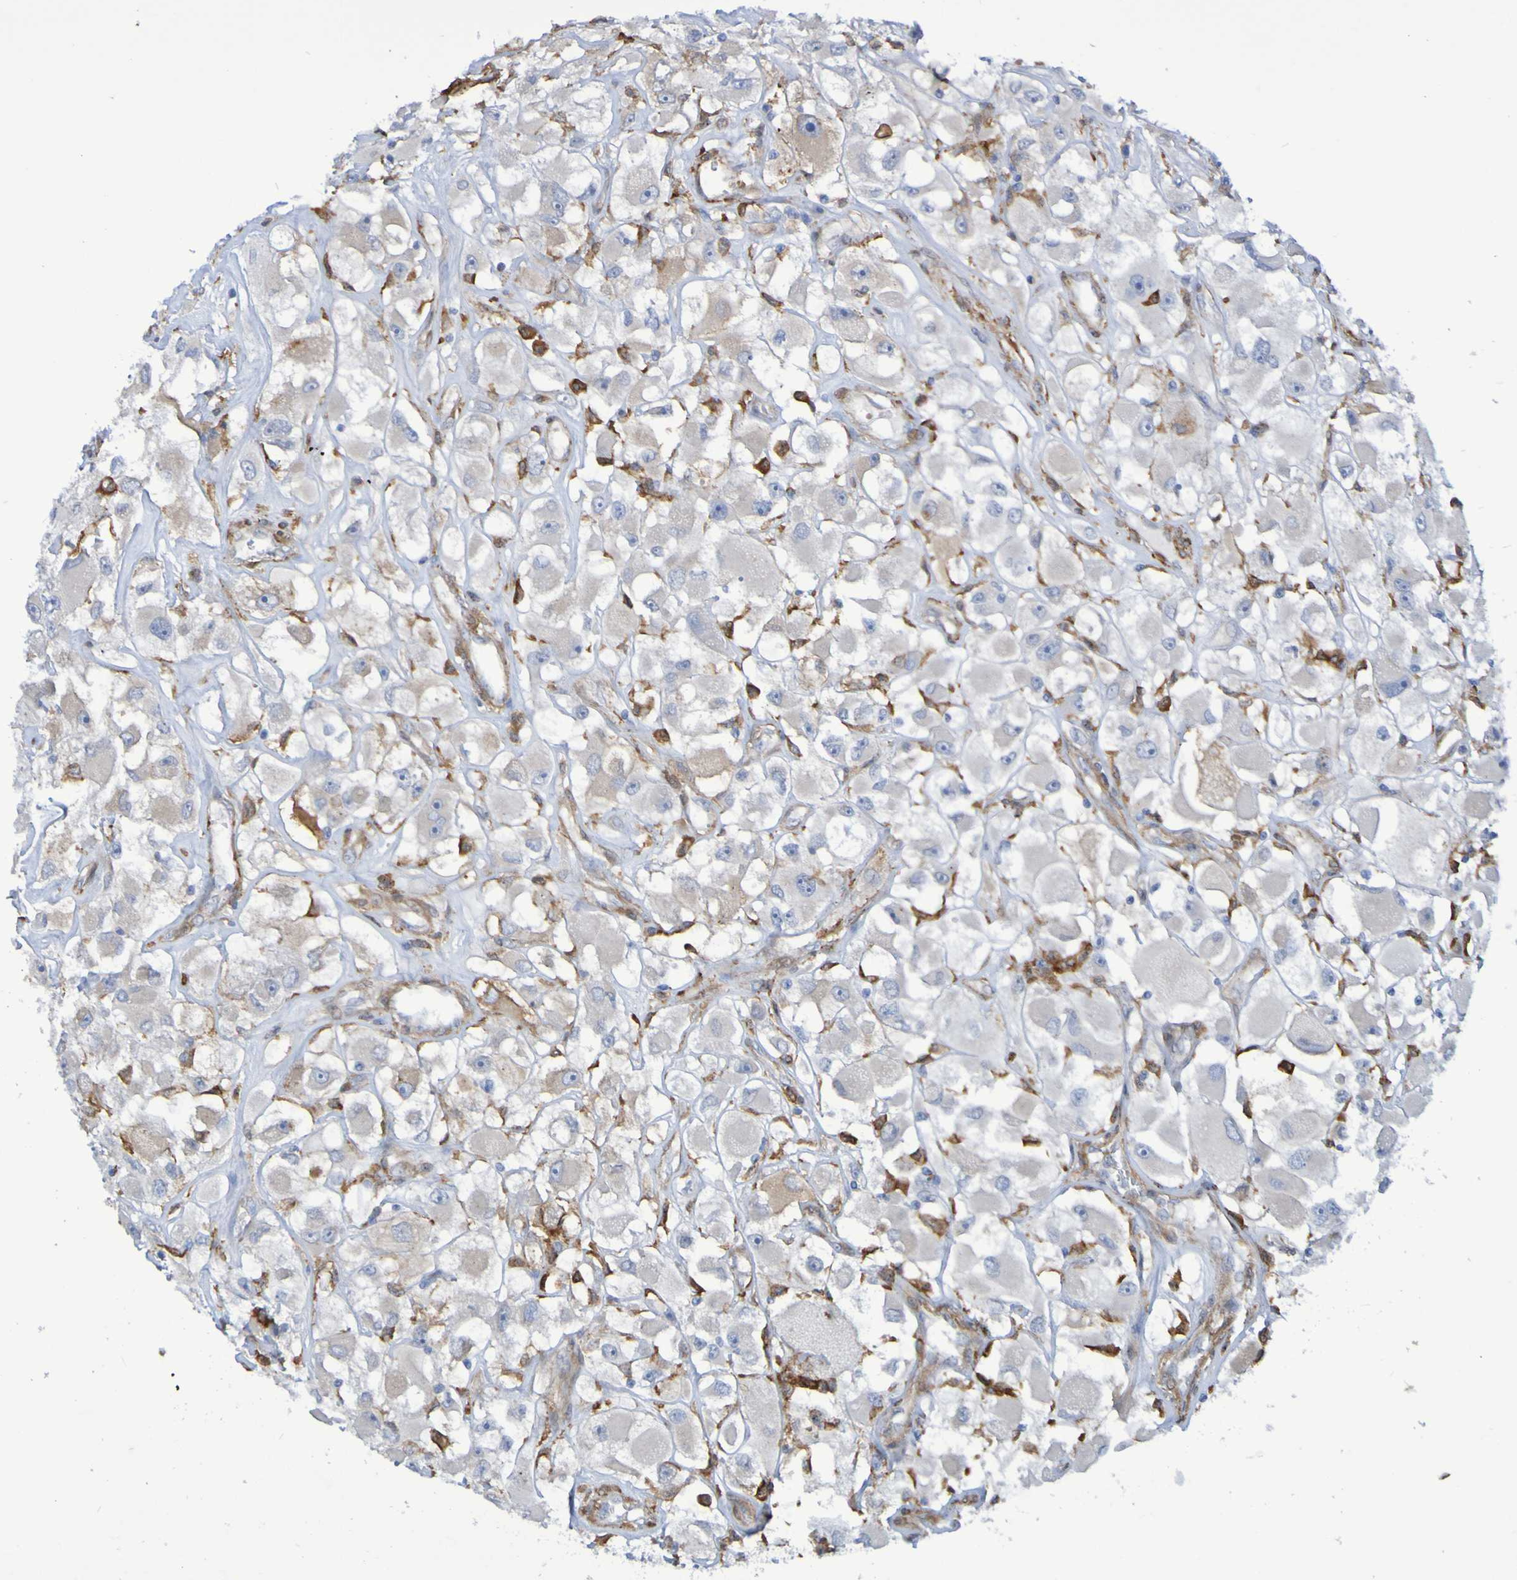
{"staining": {"intensity": "weak", "quantity": "<25%", "location": "cytoplasmic/membranous"}, "tissue": "renal cancer", "cell_type": "Tumor cells", "image_type": "cancer", "snomed": [{"axis": "morphology", "description": "Adenocarcinoma, NOS"}, {"axis": "topography", "description": "Kidney"}], "caption": "Immunohistochemistry (IHC) photomicrograph of human adenocarcinoma (renal) stained for a protein (brown), which exhibits no expression in tumor cells. (Stains: DAB immunohistochemistry (IHC) with hematoxylin counter stain, Microscopy: brightfield microscopy at high magnification).", "gene": "SCRG1", "patient": {"sex": "female", "age": 52}}